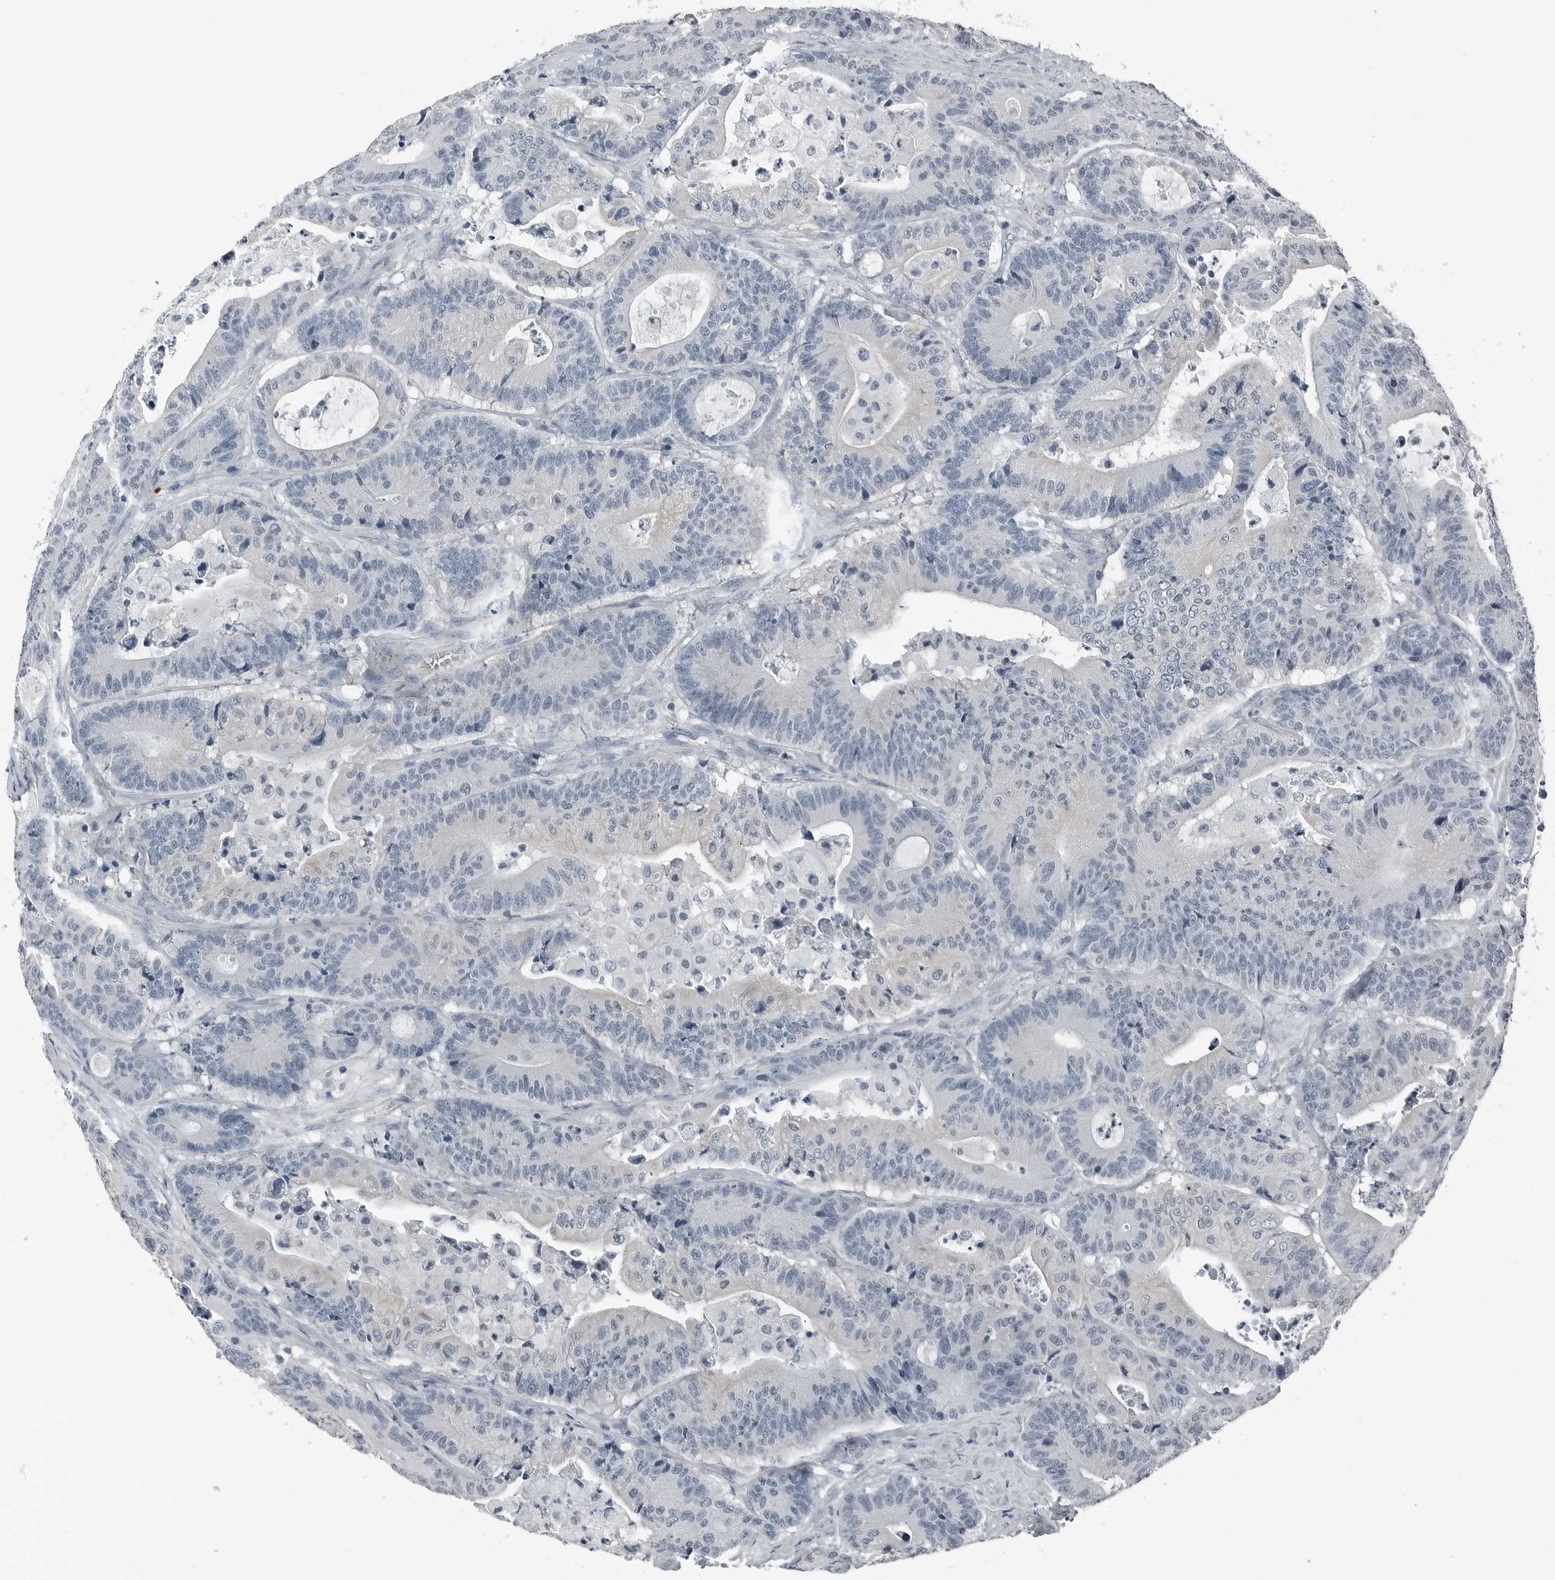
{"staining": {"intensity": "negative", "quantity": "none", "location": "none"}, "tissue": "colorectal cancer", "cell_type": "Tumor cells", "image_type": "cancer", "snomed": [{"axis": "morphology", "description": "Adenocarcinoma, NOS"}, {"axis": "topography", "description": "Colon"}], "caption": "Immunohistochemical staining of human colorectal adenocarcinoma demonstrates no significant positivity in tumor cells. (Brightfield microscopy of DAB (3,3'-diaminobenzidine) IHC at high magnification).", "gene": "SPINK1", "patient": {"sex": "female", "age": 84}}